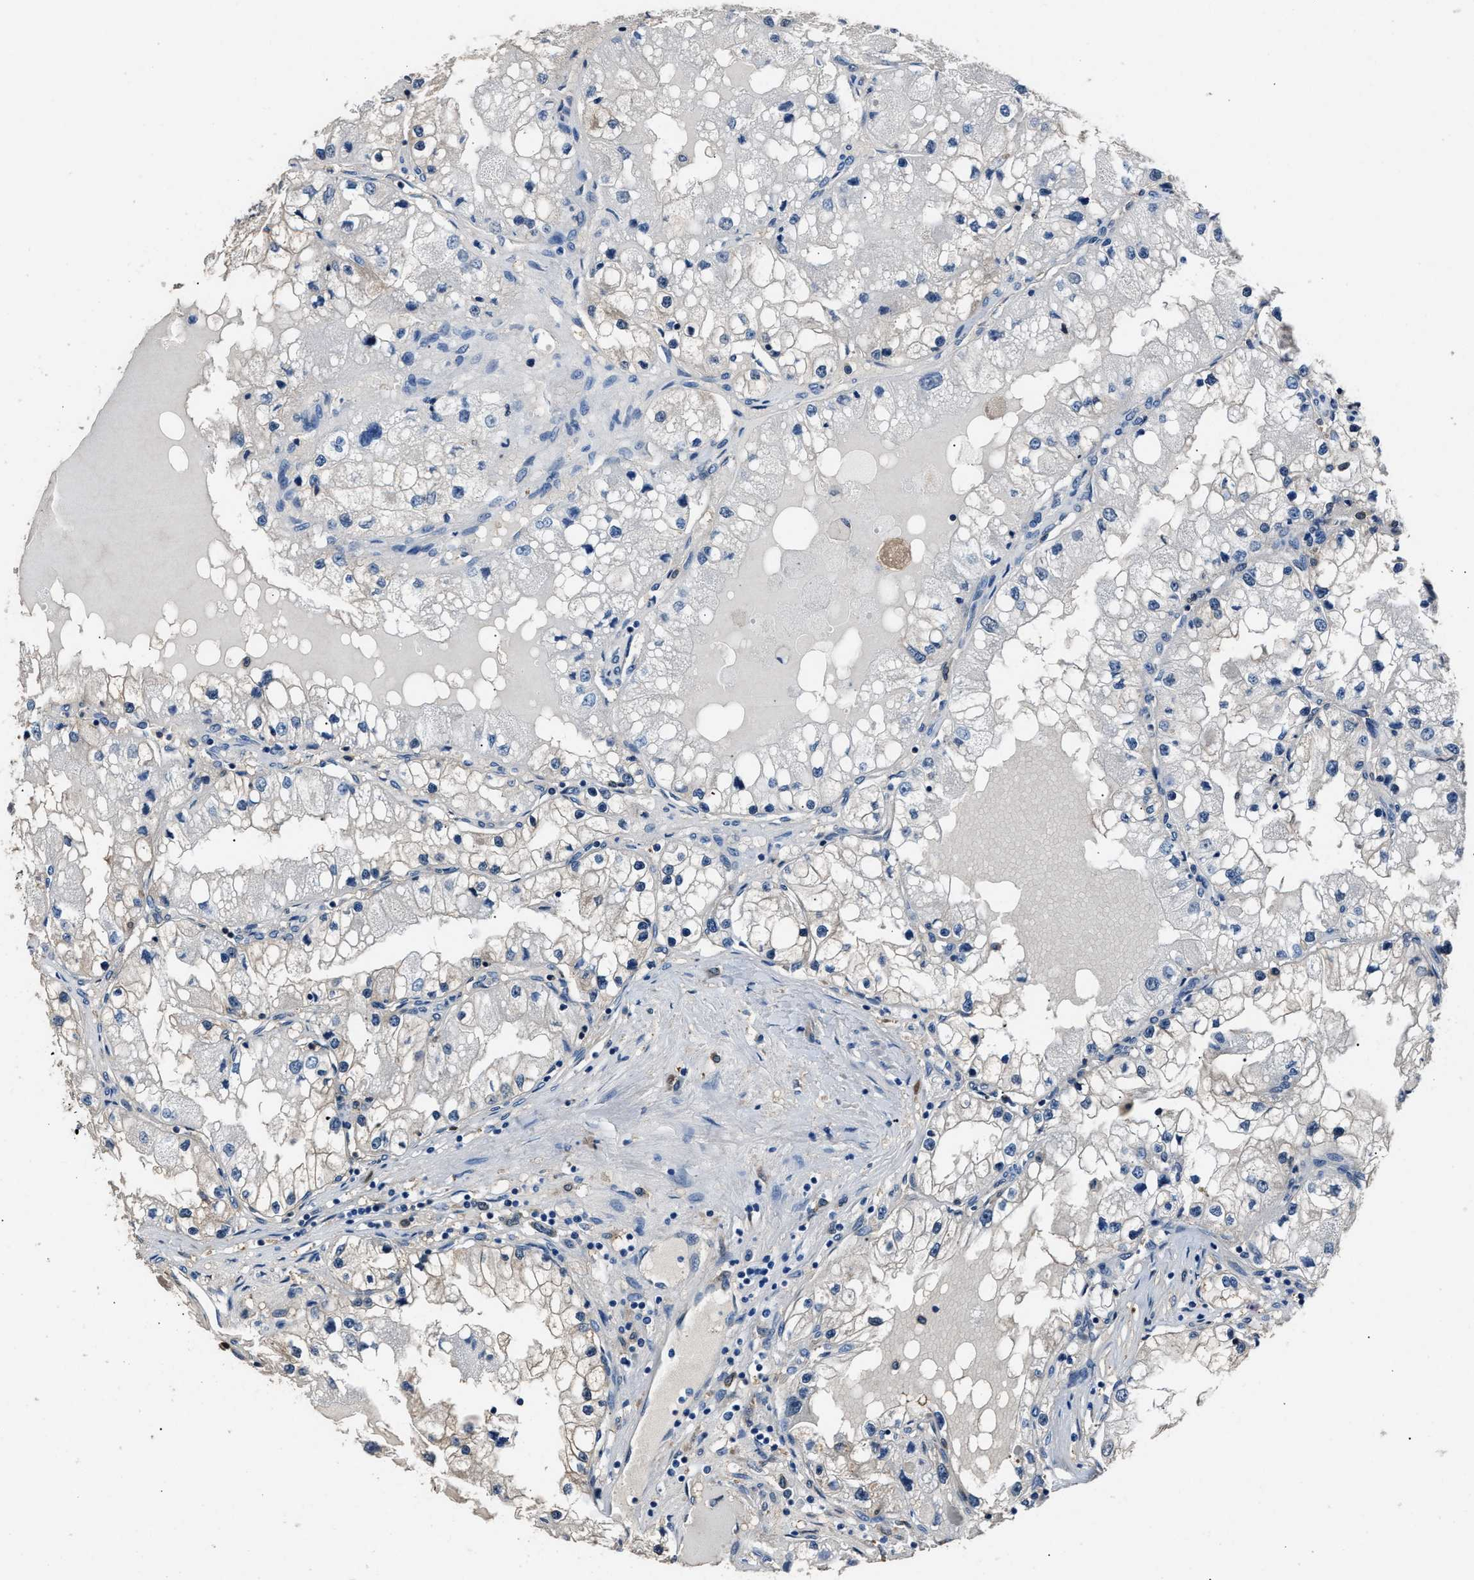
{"staining": {"intensity": "weak", "quantity": "<25%", "location": "cytoplasmic/membranous"}, "tissue": "renal cancer", "cell_type": "Tumor cells", "image_type": "cancer", "snomed": [{"axis": "morphology", "description": "Adenocarcinoma, NOS"}, {"axis": "topography", "description": "Kidney"}], "caption": "High power microscopy histopathology image of an IHC photomicrograph of renal cancer (adenocarcinoma), revealing no significant staining in tumor cells. The staining is performed using DAB (3,3'-diaminobenzidine) brown chromogen with nuclei counter-stained in using hematoxylin.", "gene": "GSTP1", "patient": {"sex": "male", "age": 68}}